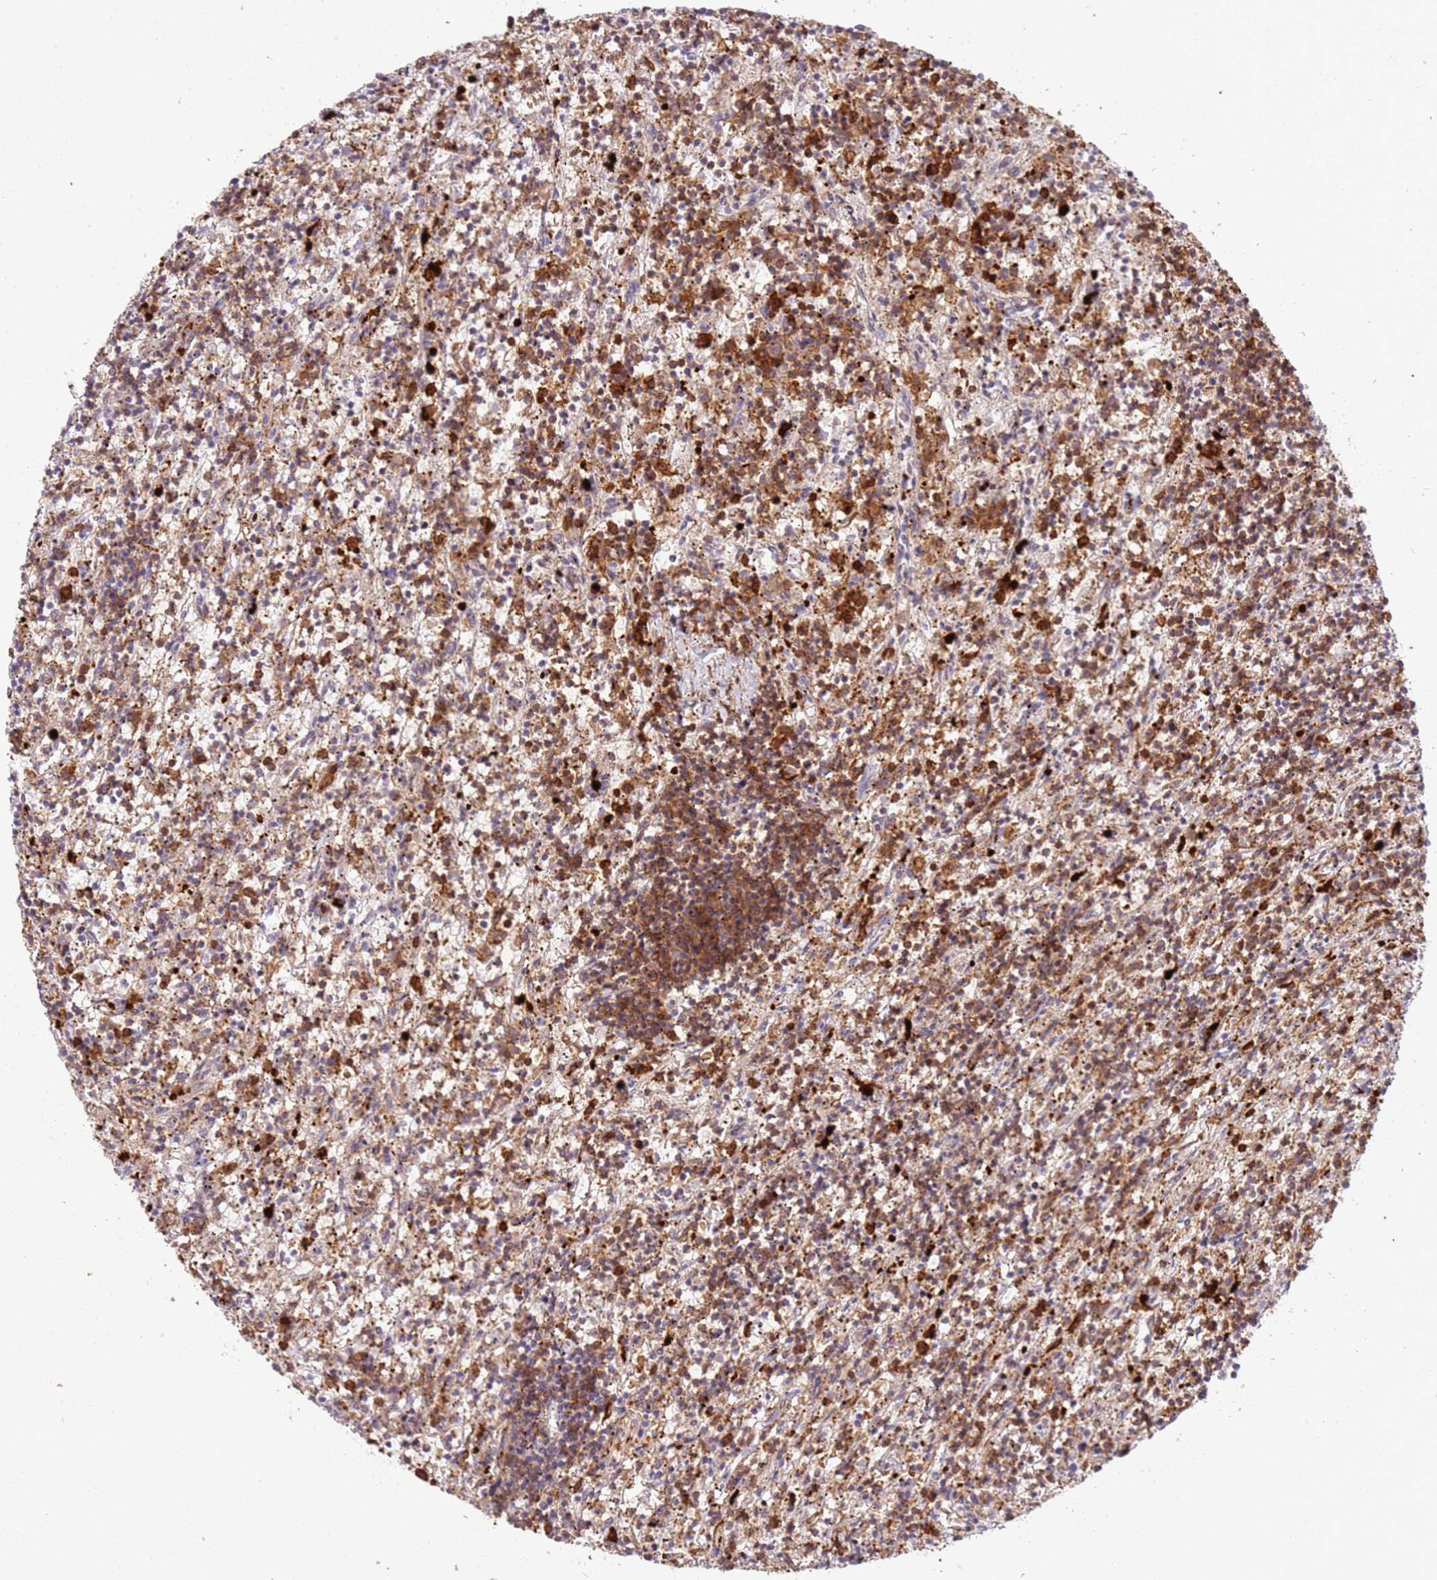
{"staining": {"intensity": "strong", "quantity": ">75%", "location": "cytoplasmic/membranous"}, "tissue": "lymphoma", "cell_type": "Tumor cells", "image_type": "cancer", "snomed": [{"axis": "morphology", "description": "Malignant lymphoma, non-Hodgkin's type, Low grade"}, {"axis": "topography", "description": "Spleen"}], "caption": "Immunohistochemical staining of lymphoma exhibits strong cytoplasmic/membranous protein positivity in about >75% of tumor cells.", "gene": "TTPAL", "patient": {"sex": "male", "age": 76}}